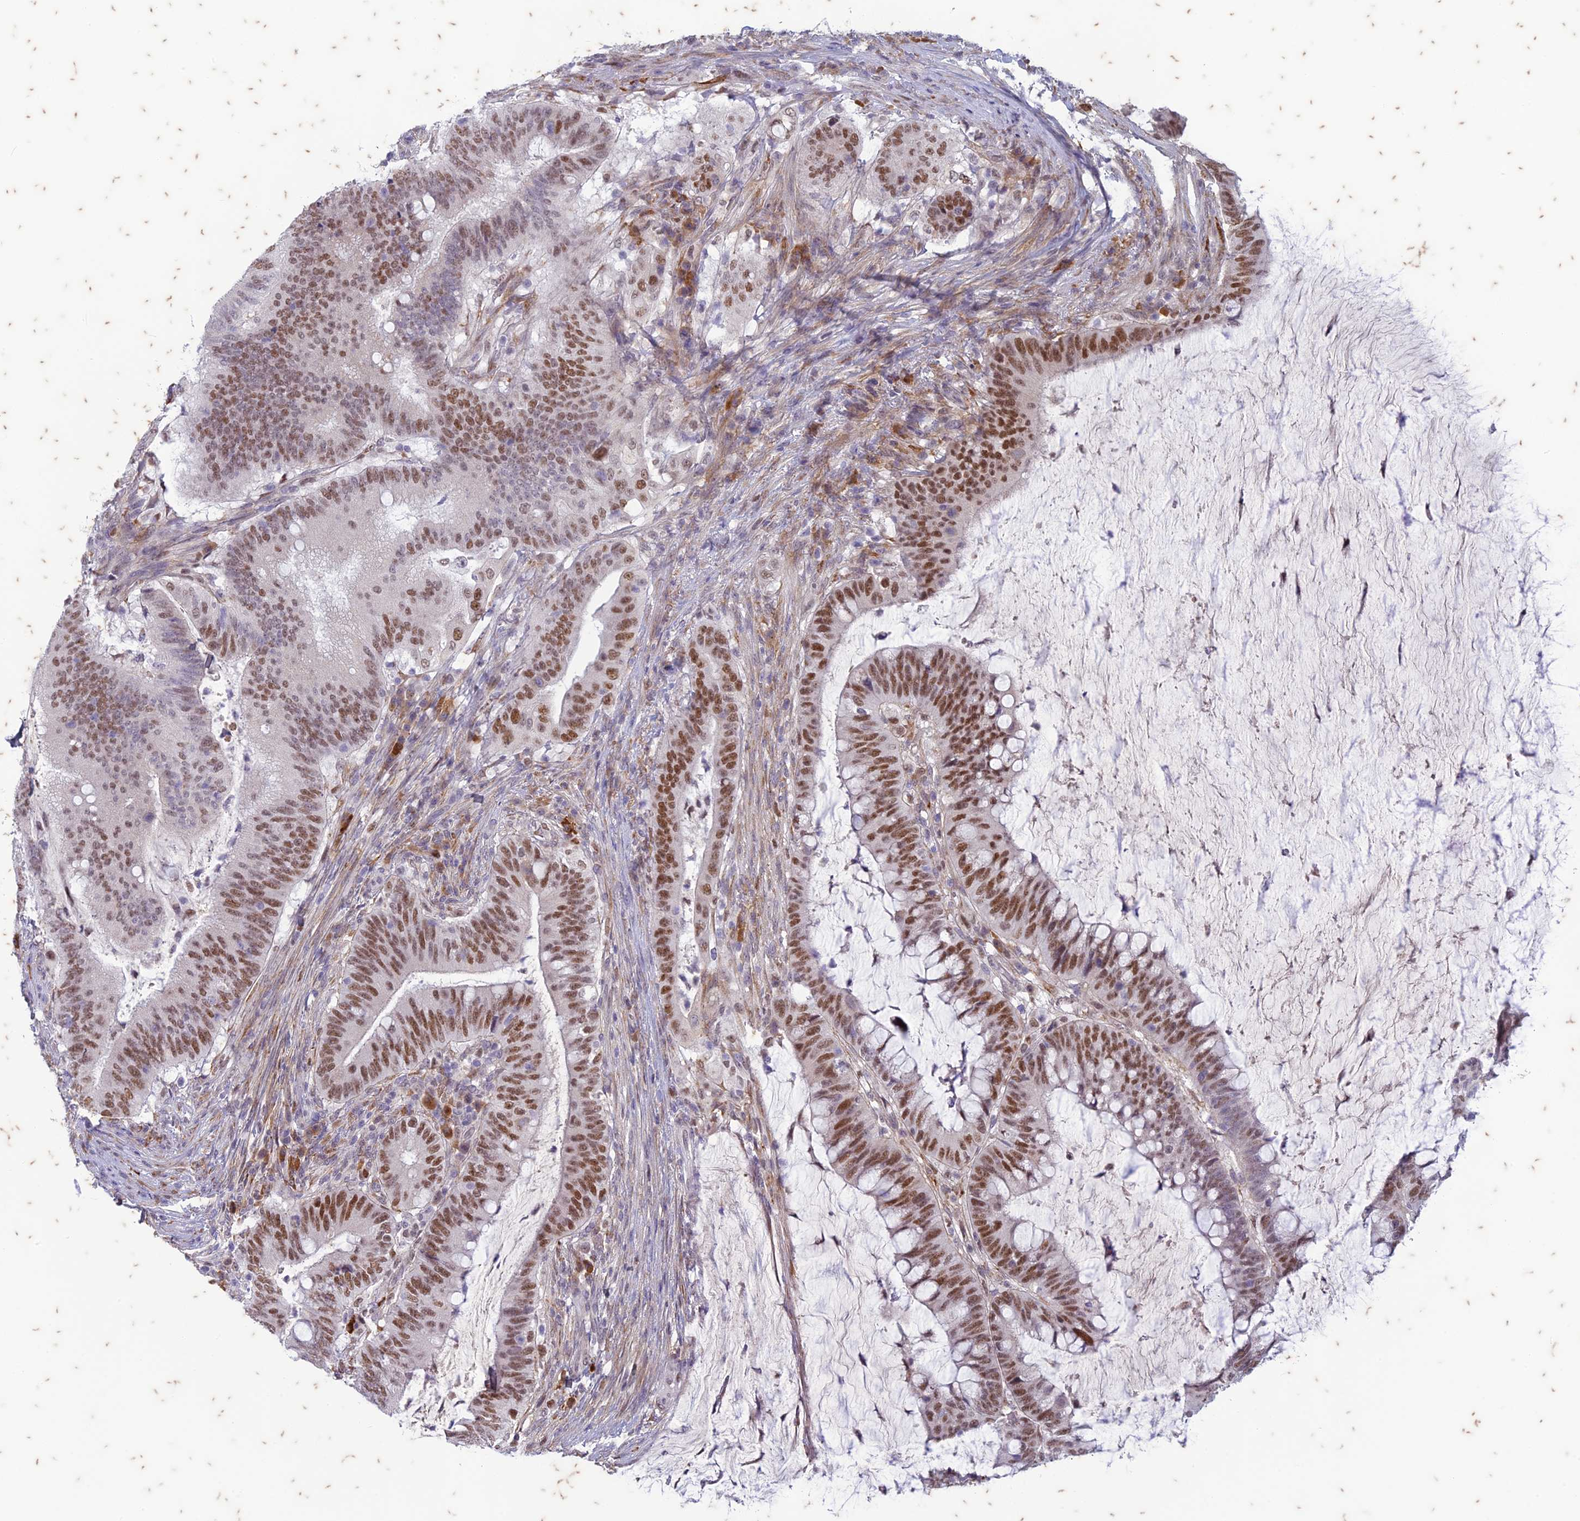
{"staining": {"intensity": "moderate", "quantity": ">75%", "location": "nuclear"}, "tissue": "colorectal cancer", "cell_type": "Tumor cells", "image_type": "cancer", "snomed": [{"axis": "morphology", "description": "Adenocarcinoma, NOS"}, {"axis": "topography", "description": "Colon"}], "caption": "Immunohistochemistry (DAB (3,3'-diaminobenzidine)) staining of human colorectal cancer reveals moderate nuclear protein staining in about >75% of tumor cells. Nuclei are stained in blue.", "gene": "PABPN1L", "patient": {"sex": "female", "age": 66}}